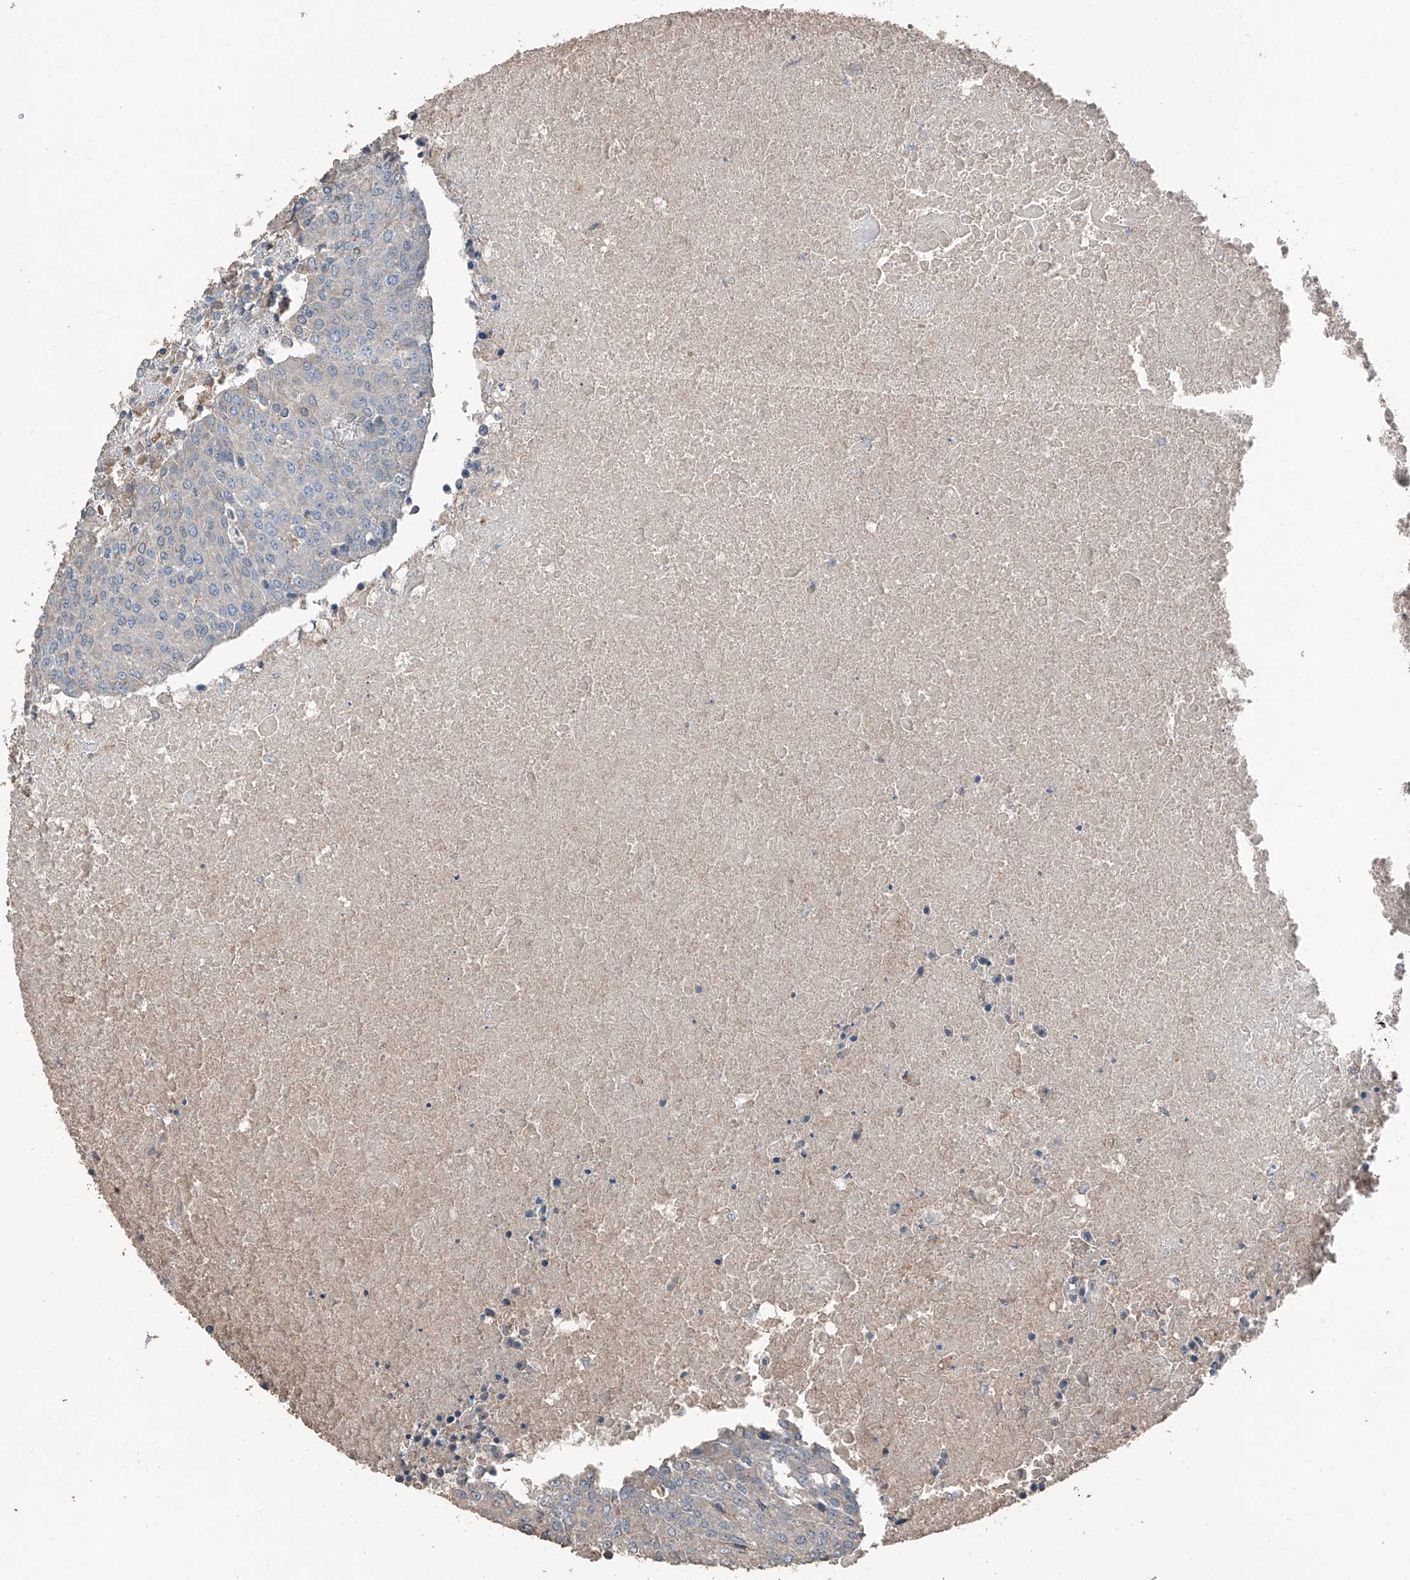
{"staining": {"intensity": "negative", "quantity": "none", "location": "none"}, "tissue": "urothelial cancer", "cell_type": "Tumor cells", "image_type": "cancer", "snomed": [{"axis": "morphology", "description": "Urothelial carcinoma, High grade"}, {"axis": "topography", "description": "Urinary bladder"}], "caption": "High-grade urothelial carcinoma was stained to show a protein in brown. There is no significant expression in tumor cells.", "gene": "MAMLD1", "patient": {"sex": "female", "age": 85}}